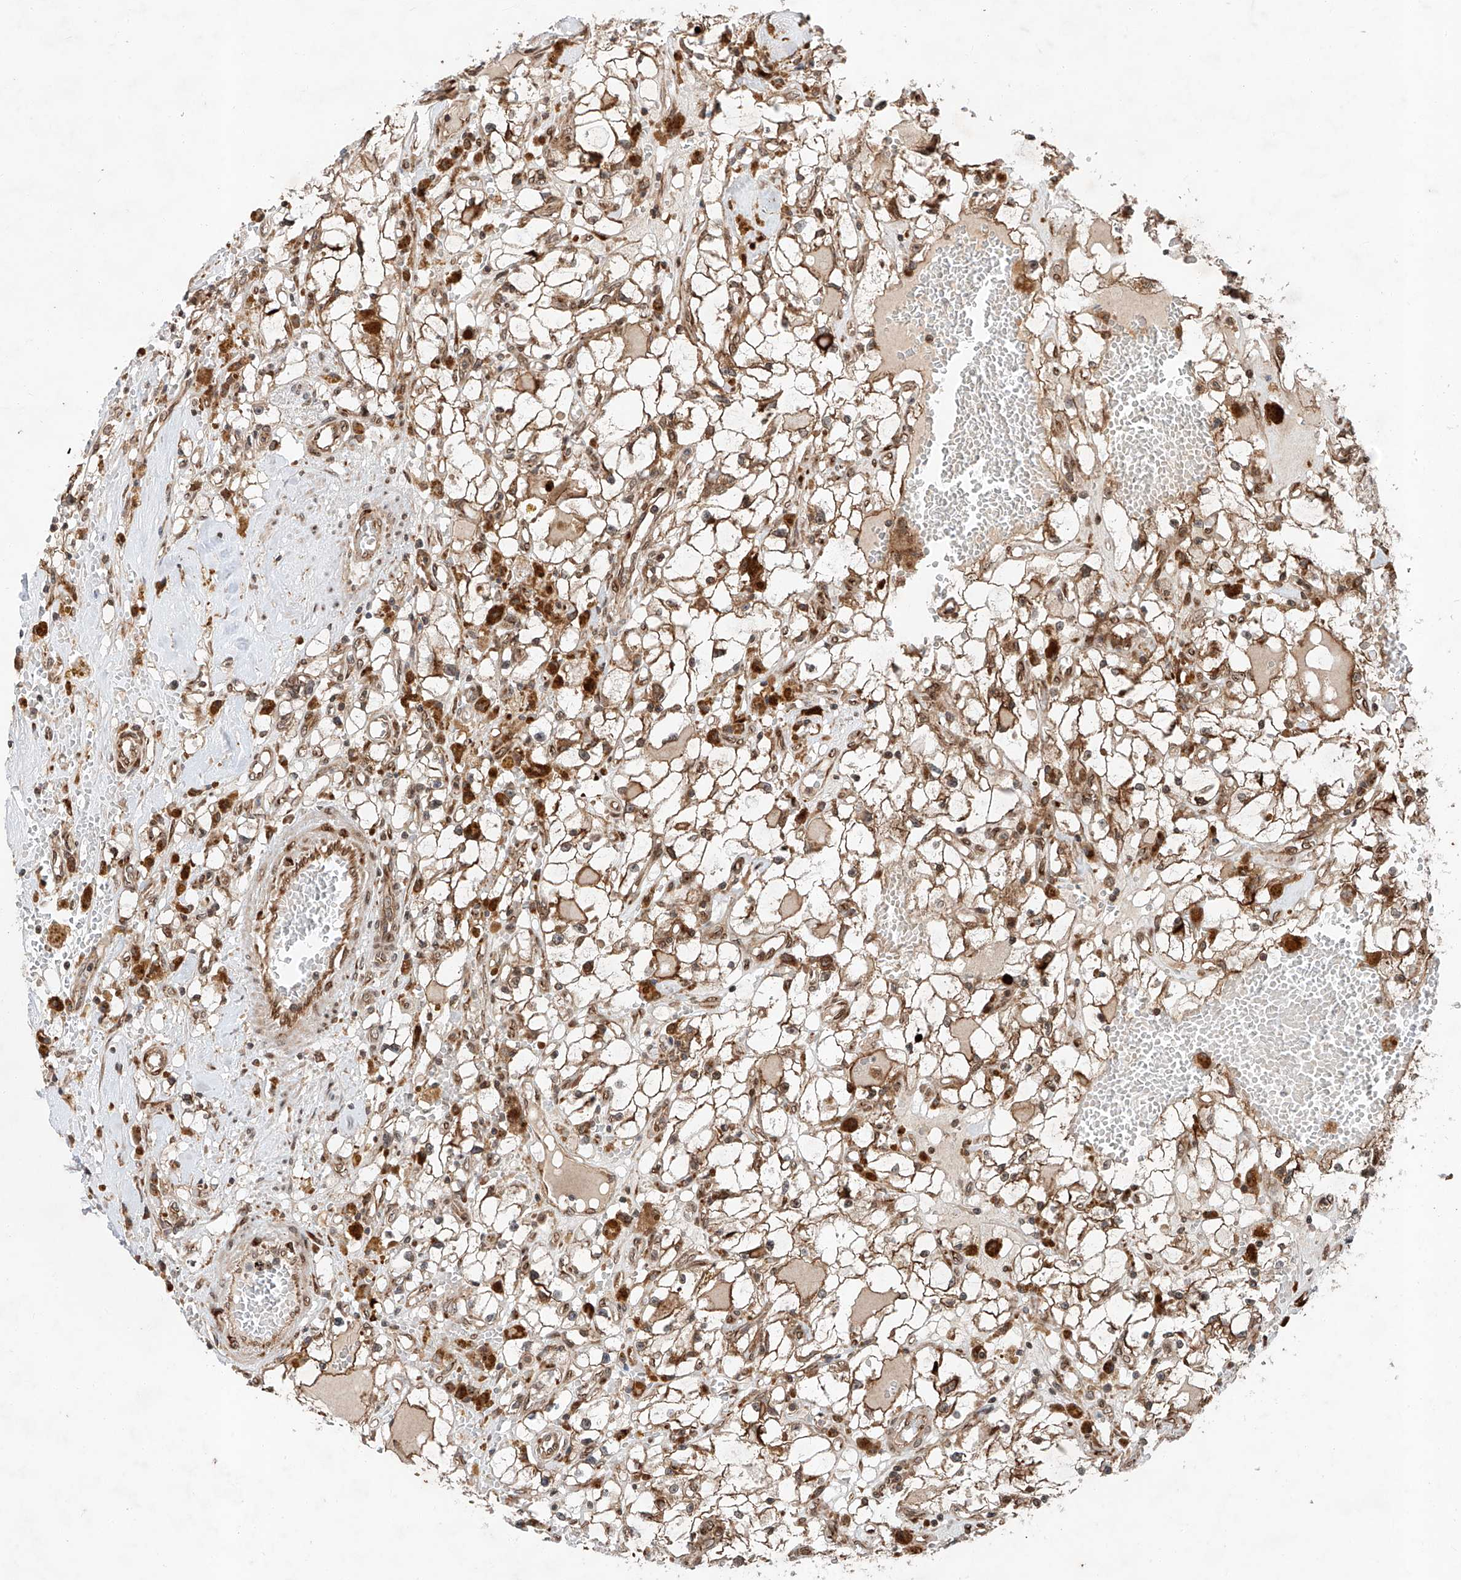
{"staining": {"intensity": "moderate", "quantity": "25%-75%", "location": "cytoplasmic/membranous"}, "tissue": "renal cancer", "cell_type": "Tumor cells", "image_type": "cancer", "snomed": [{"axis": "morphology", "description": "Adenocarcinoma, NOS"}, {"axis": "topography", "description": "Kidney"}], "caption": "Protein analysis of adenocarcinoma (renal) tissue demonstrates moderate cytoplasmic/membranous staining in approximately 25%-75% of tumor cells.", "gene": "ZFP28", "patient": {"sex": "male", "age": 56}}